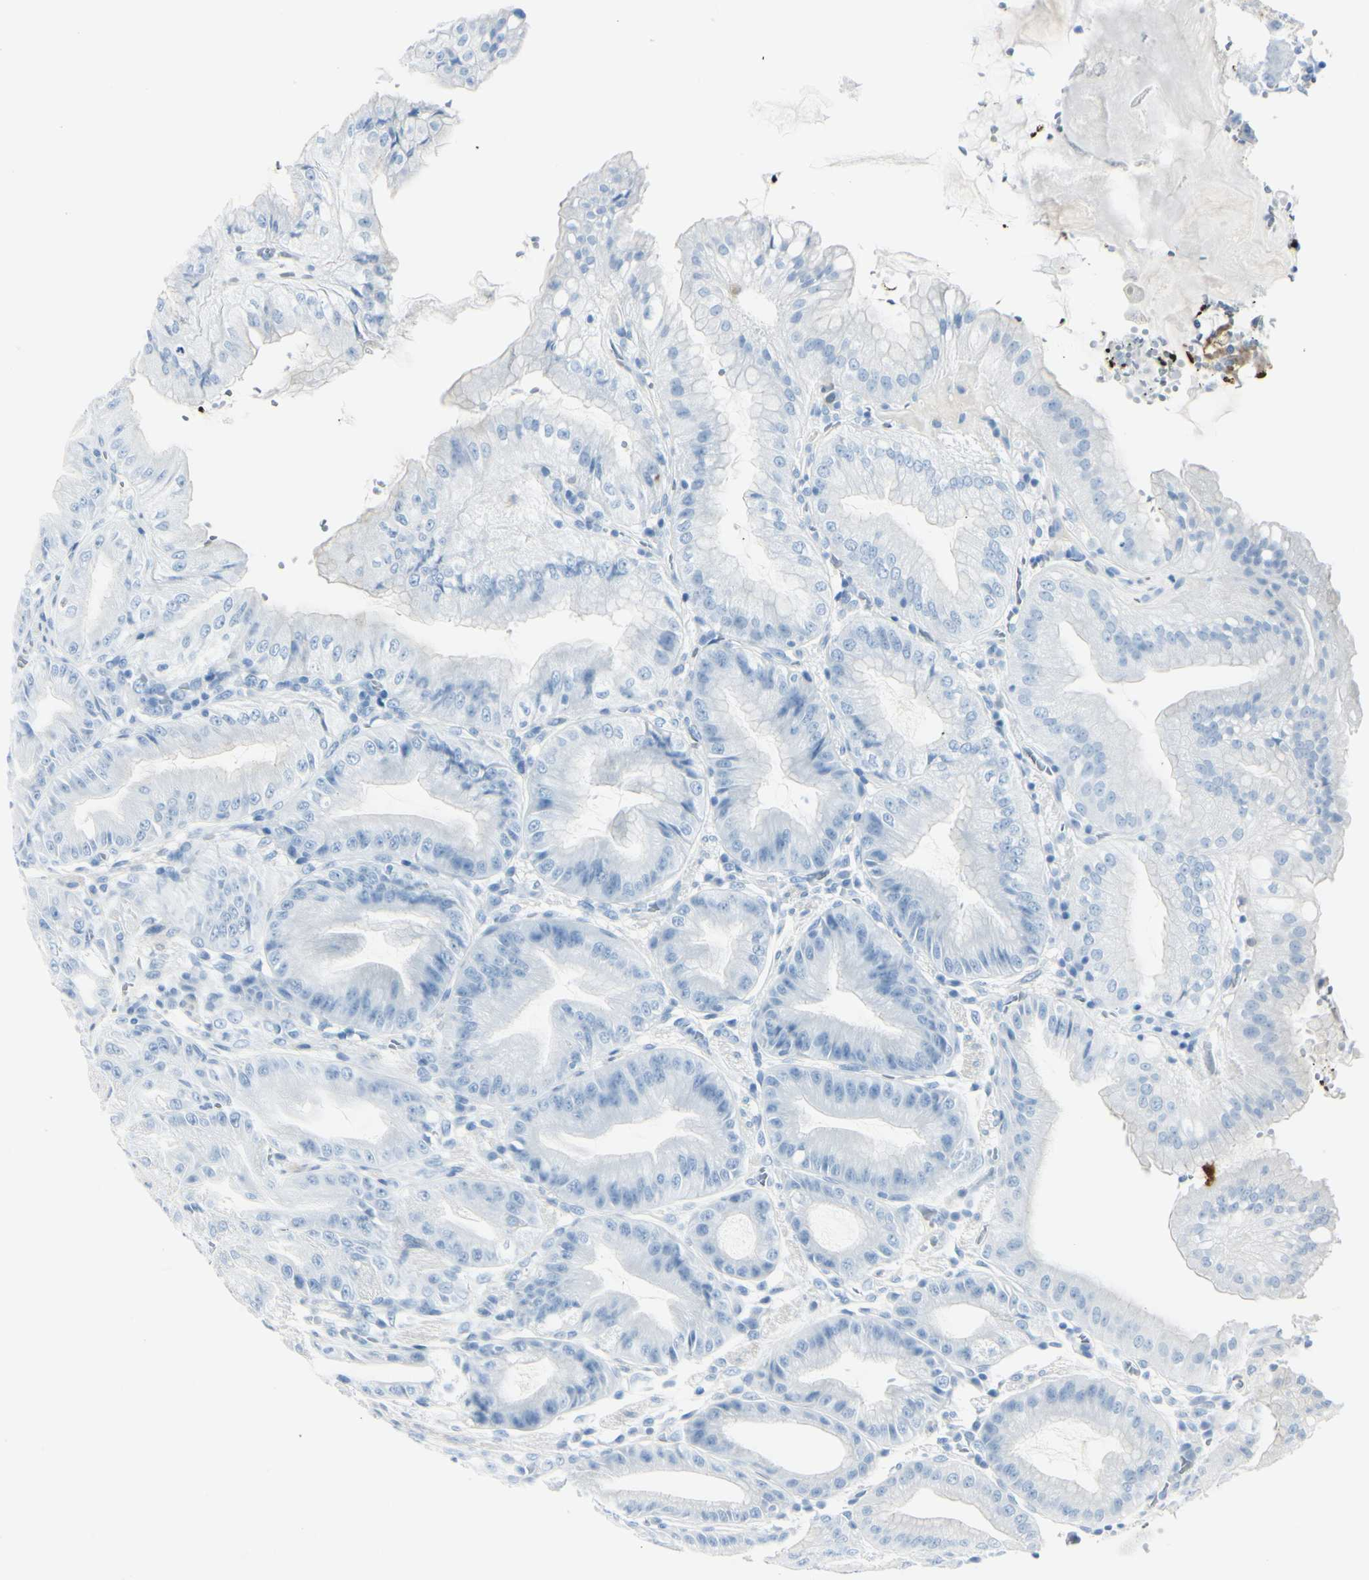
{"staining": {"intensity": "negative", "quantity": "none", "location": "none"}, "tissue": "stomach", "cell_type": "Glandular cells", "image_type": "normal", "snomed": [{"axis": "morphology", "description": "Normal tissue, NOS"}, {"axis": "topography", "description": "Stomach, lower"}], "caption": "This is an IHC micrograph of benign stomach. There is no positivity in glandular cells.", "gene": "CDHR5", "patient": {"sex": "male", "age": 71}}